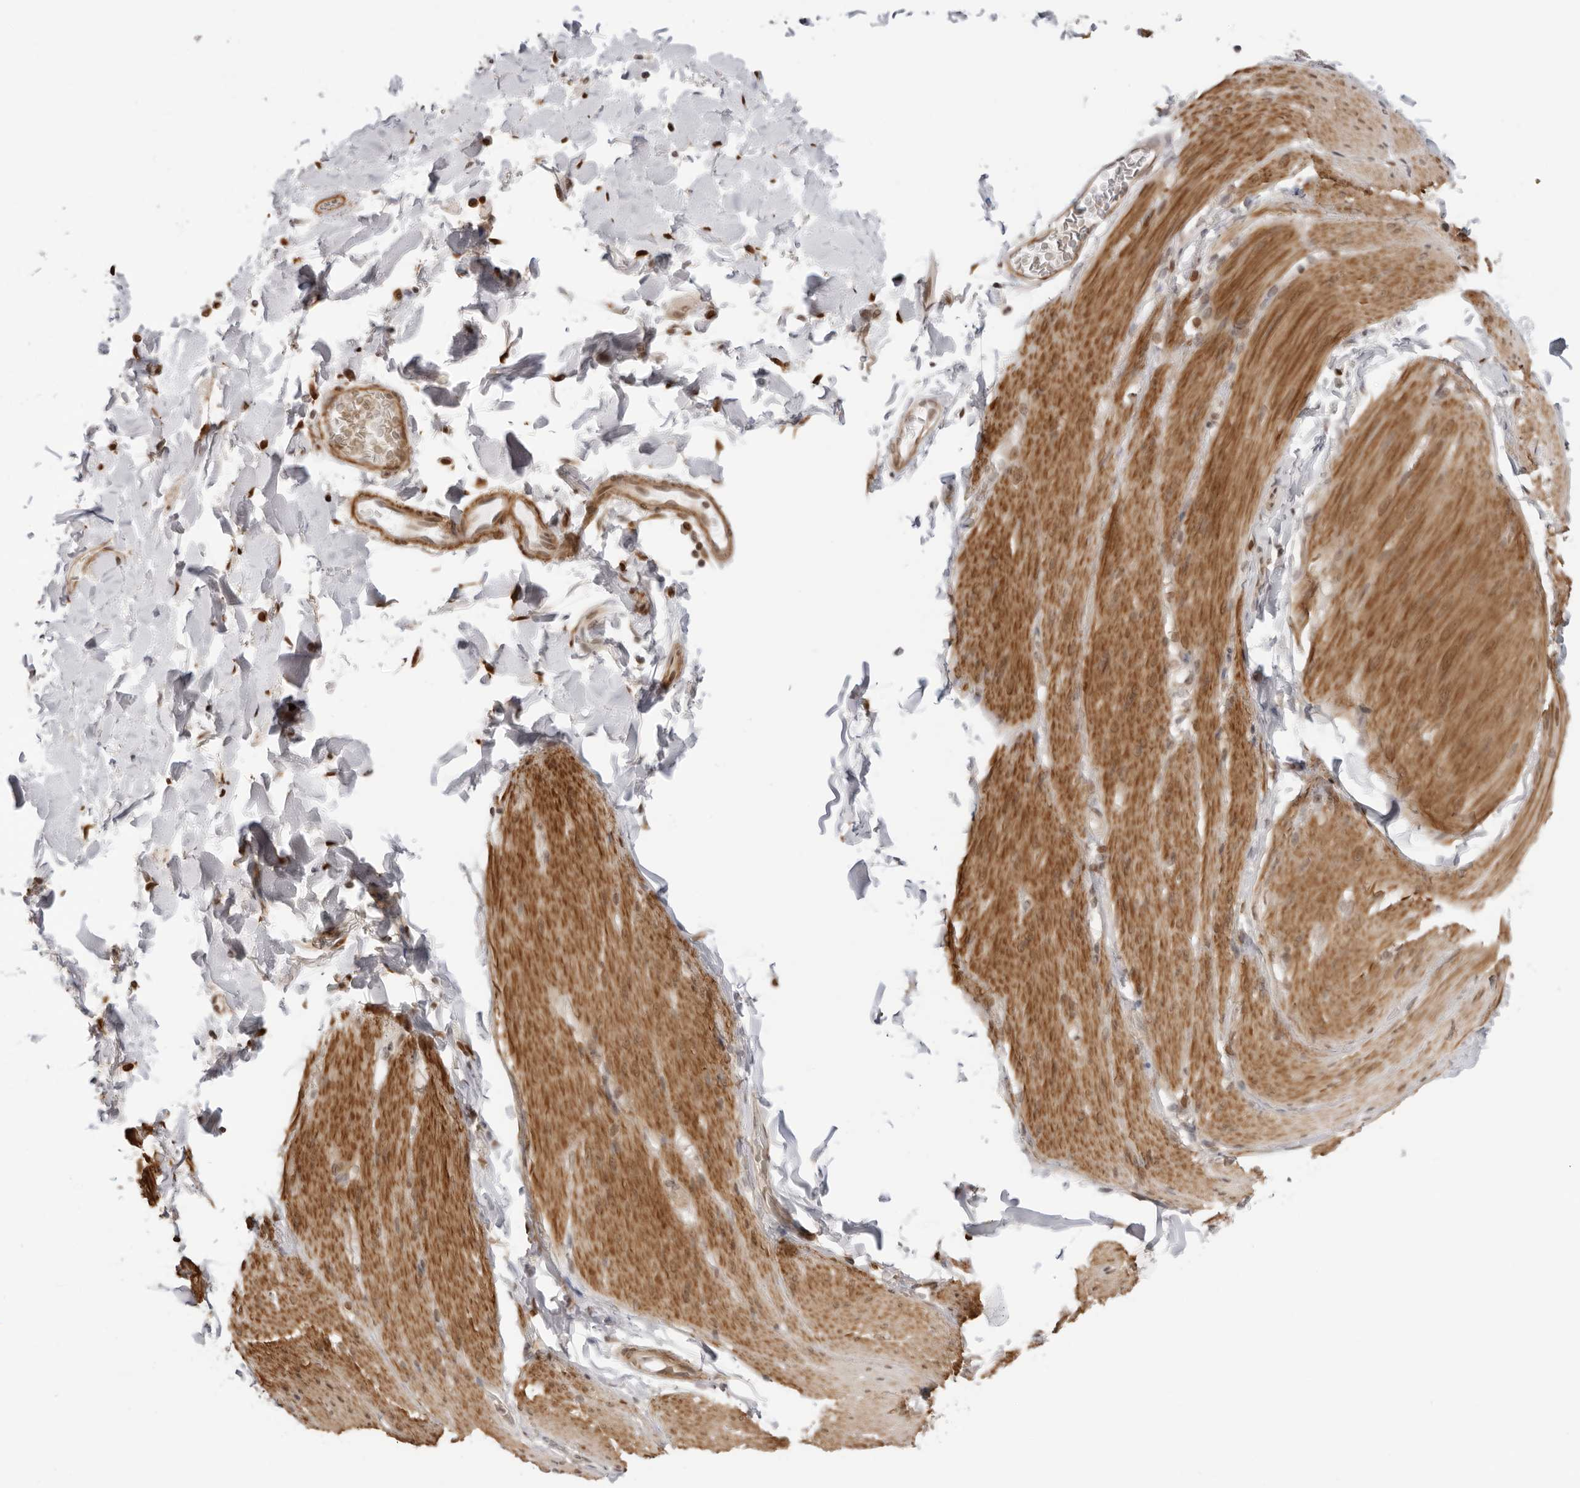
{"staining": {"intensity": "moderate", "quantity": ">75%", "location": "cytoplasmic/membranous"}, "tissue": "smooth muscle", "cell_type": "Smooth muscle cells", "image_type": "normal", "snomed": [{"axis": "morphology", "description": "Normal tissue, NOS"}, {"axis": "topography", "description": "Smooth muscle"}, {"axis": "topography", "description": "Small intestine"}], "caption": "This micrograph exhibits unremarkable smooth muscle stained with IHC to label a protein in brown. The cytoplasmic/membranous of smooth muscle cells show moderate positivity for the protein. Nuclei are counter-stained blue.", "gene": "RNF146", "patient": {"sex": "female", "age": 84}}